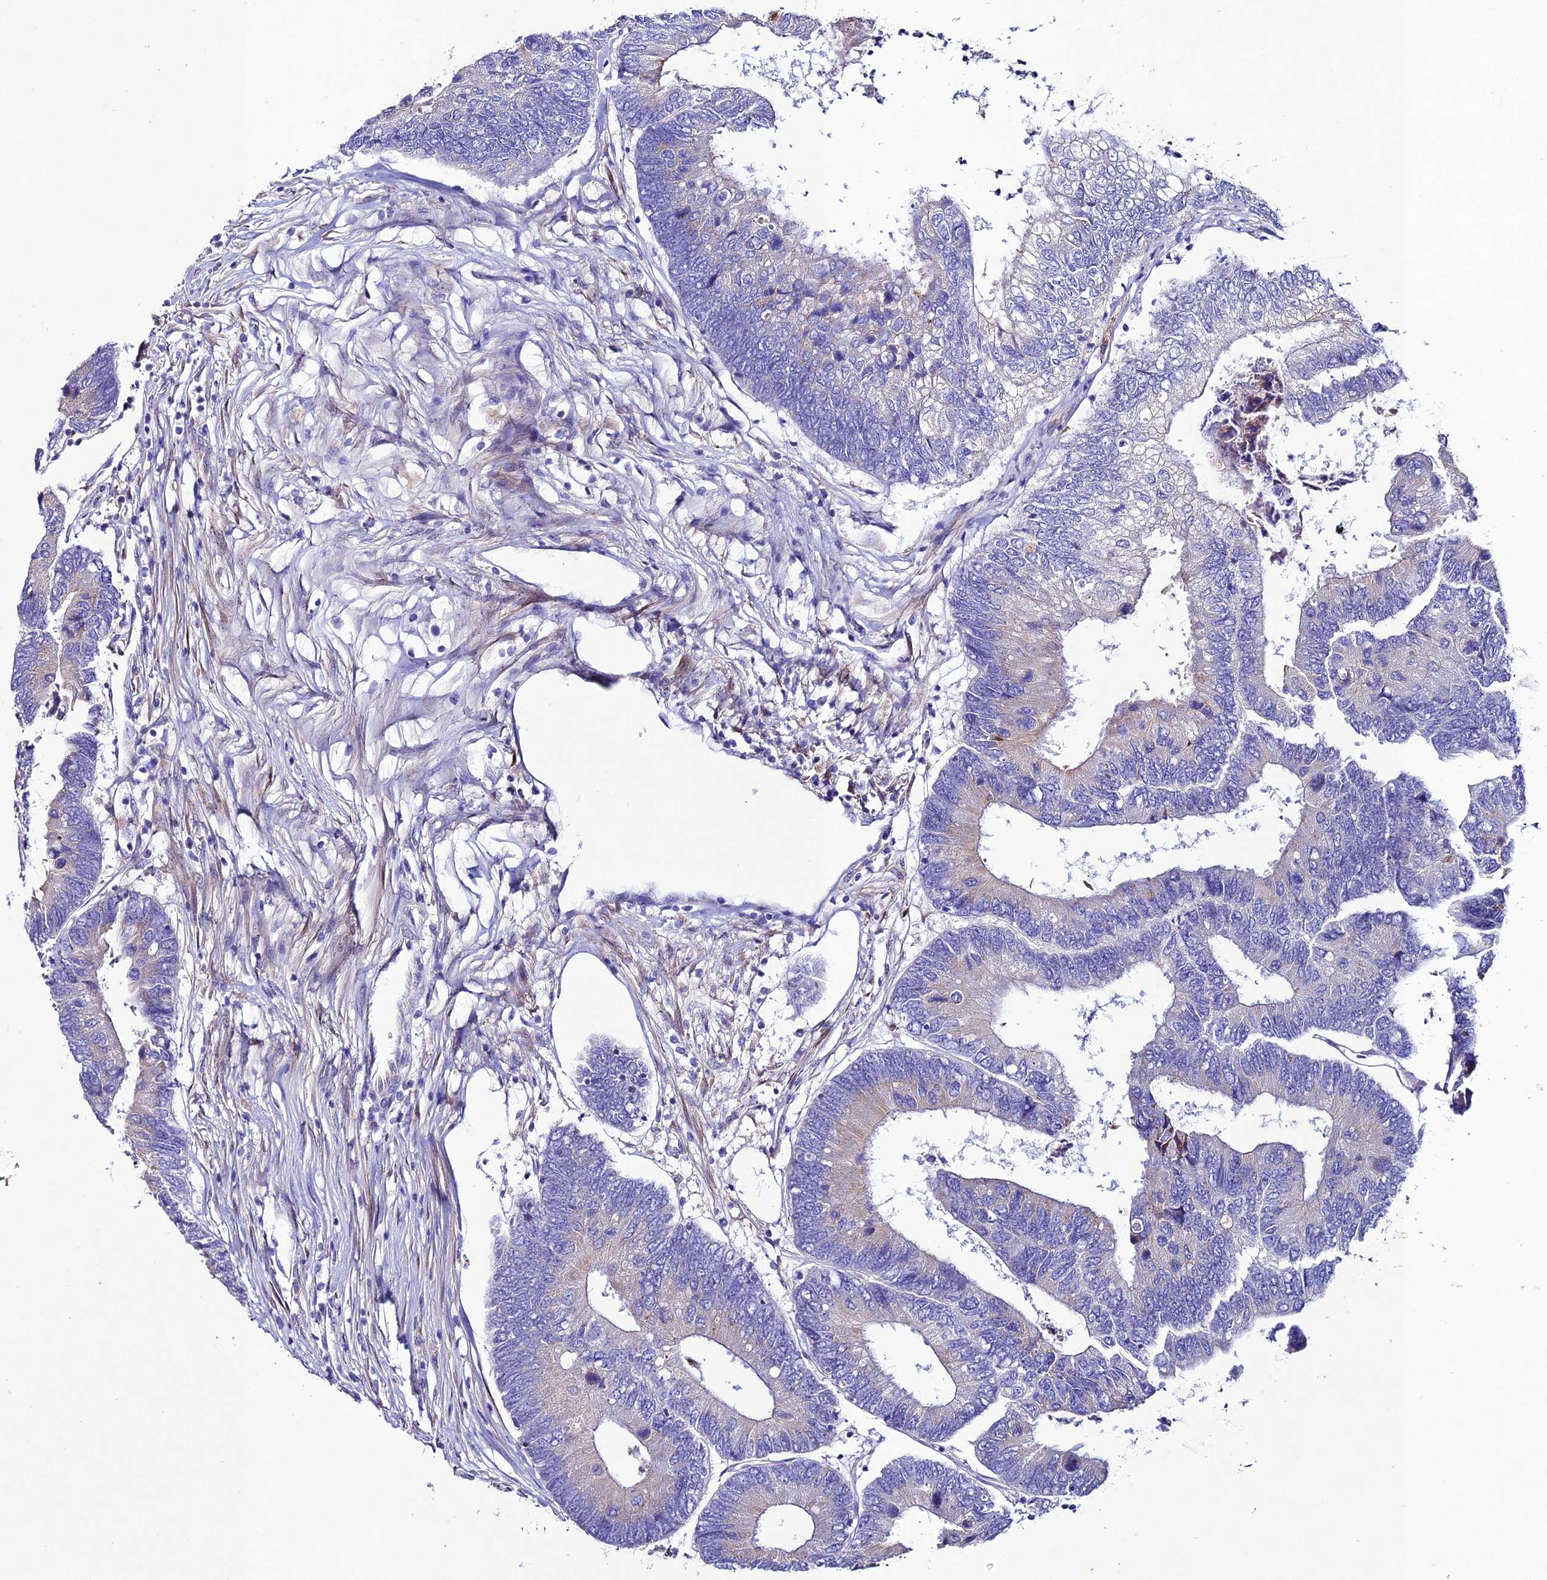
{"staining": {"intensity": "negative", "quantity": "none", "location": "none"}, "tissue": "colorectal cancer", "cell_type": "Tumor cells", "image_type": "cancer", "snomed": [{"axis": "morphology", "description": "Adenocarcinoma, NOS"}, {"axis": "topography", "description": "Colon"}], "caption": "IHC image of colorectal adenocarcinoma stained for a protein (brown), which displays no expression in tumor cells. (Immunohistochemistry, brightfield microscopy, high magnification).", "gene": "OR51Q1", "patient": {"sex": "female", "age": 67}}